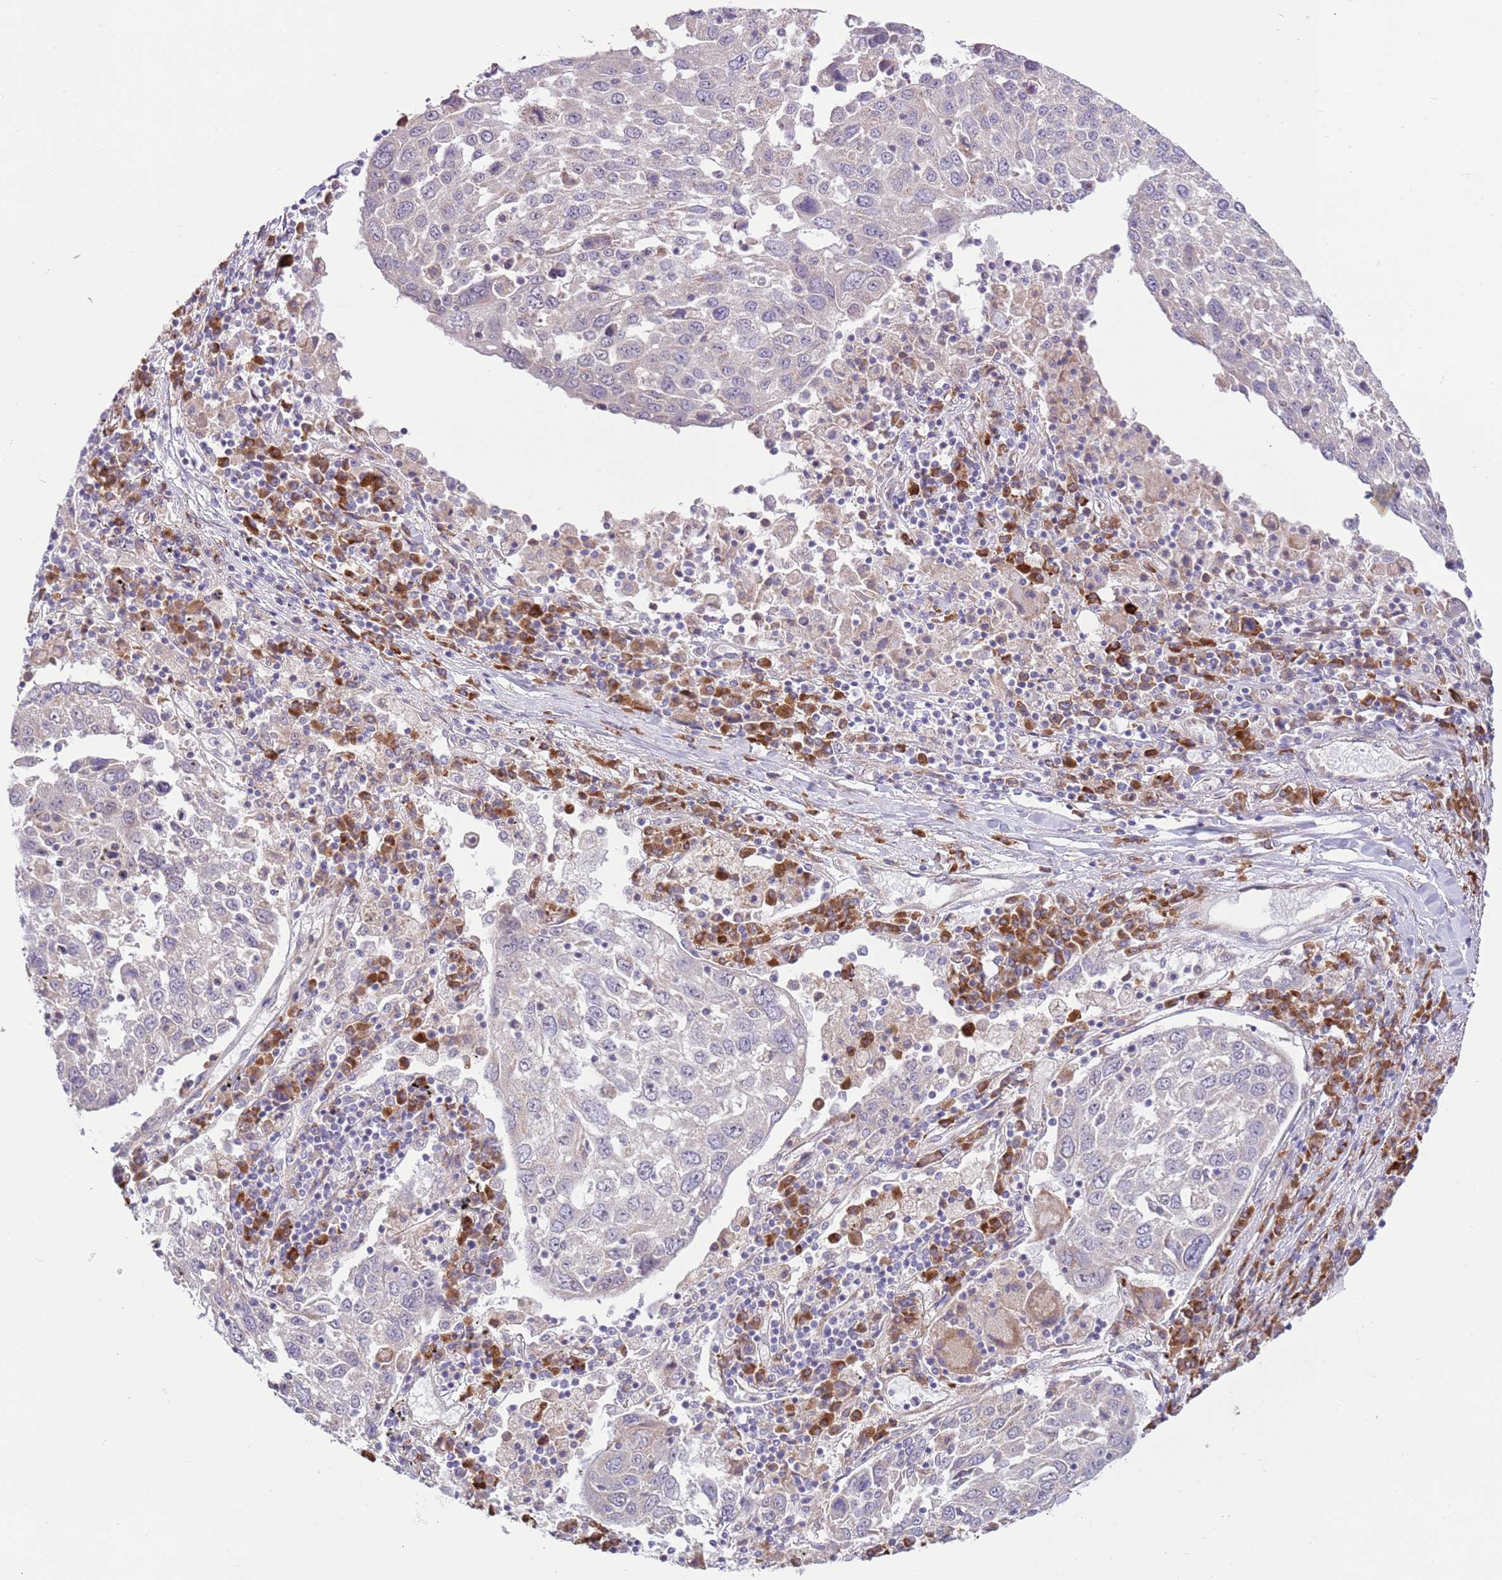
{"staining": {"intensity": "negative", "quantity": "none", "location": "none"}, "tissue": "lung cancer", "cell_type": "Tumor cells", "image_type": "cancer", "snomed": [{"axis": "morphology", "description": "Squamous cell carcinoma, NOS"}, {"axis": "topography", "description": "Lung"}], "caption": "IHC of lung cancer shows no positivity in tumor cells. (Immunohistochemistry, brightfield microscopy, high magnification).", "gene": "DAND5", "patient": {"sex": "male", "age": 65}}